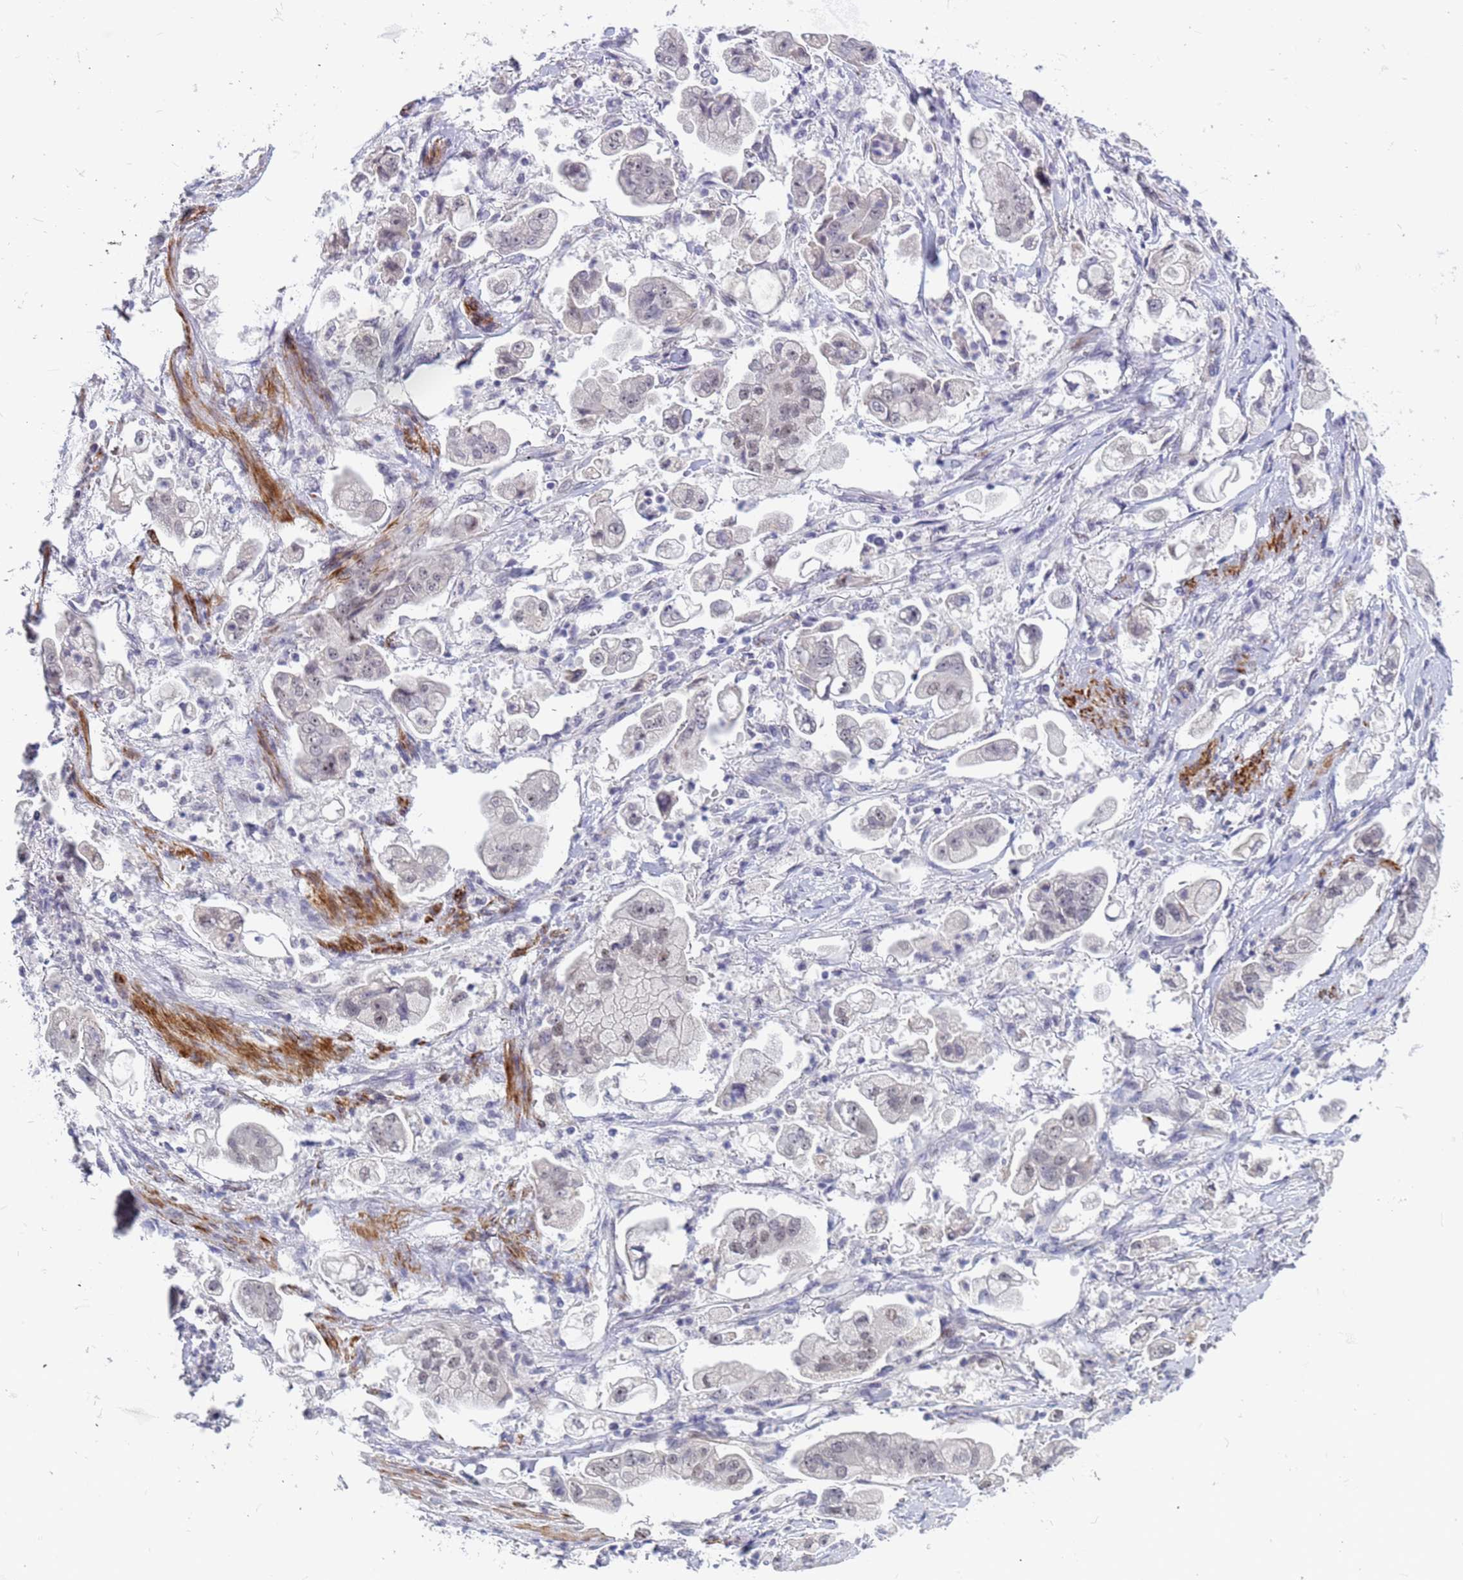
{"staining": {"intensity": "negative", "quantity": "none", "location": "none"}, "tissue": "stomach cancer", "cell_type": "Tumor cells", "image_type": "cancer", "snomed": [{"axis": "morphology", "description": "Adenocarcinoma, NOS"}, {"axis": "topography", "description": "Stomach"}], "caption": "High power microscopy histopathology image of an immunohistochemistry (IHC) micrograph of stomach adenocarcinoma, revealing no significant staining in tumor cells.", "gene": "CXorf65", "patient": {"sex": "male", "age": 62}}